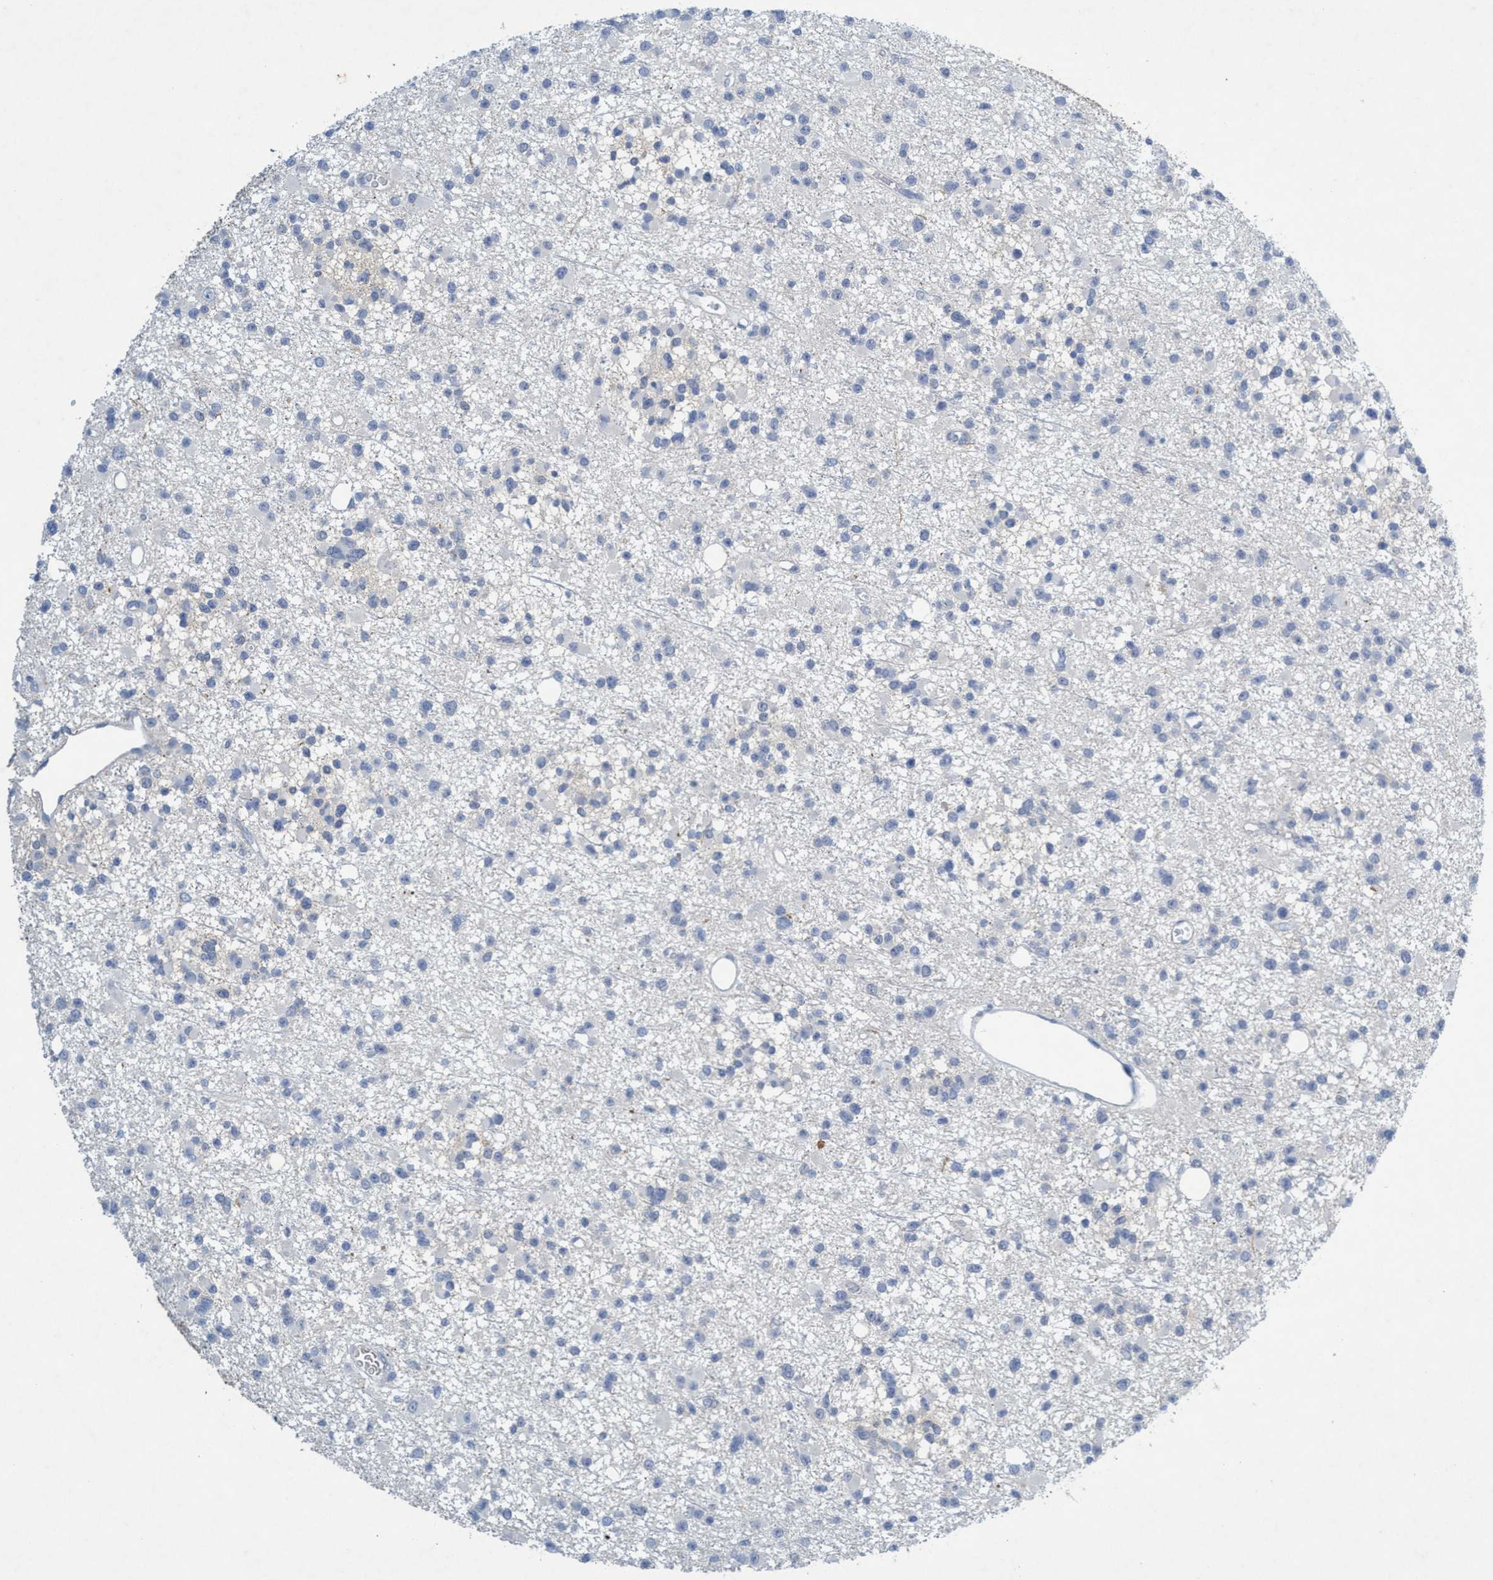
{"staining": {"intensity": "negative", "quantity": "none", "location": "none"}, "tissue": "glioma", "cell_type": "Tumor cells", "image_type": "cancer", "snomed": [{"axis": "morphology", "description": "Glioma, malignant, Low grade"}, {"axis": "topography", "description": "Brain"}], "caption": "Immunohistochemistry (IHC) micrograph of malignant low-grade glioma stained for a protein (brown), which shows no expression in tumor cells.", "gene": "RNF208", "patient": {"sex": "female", "age": 22}}